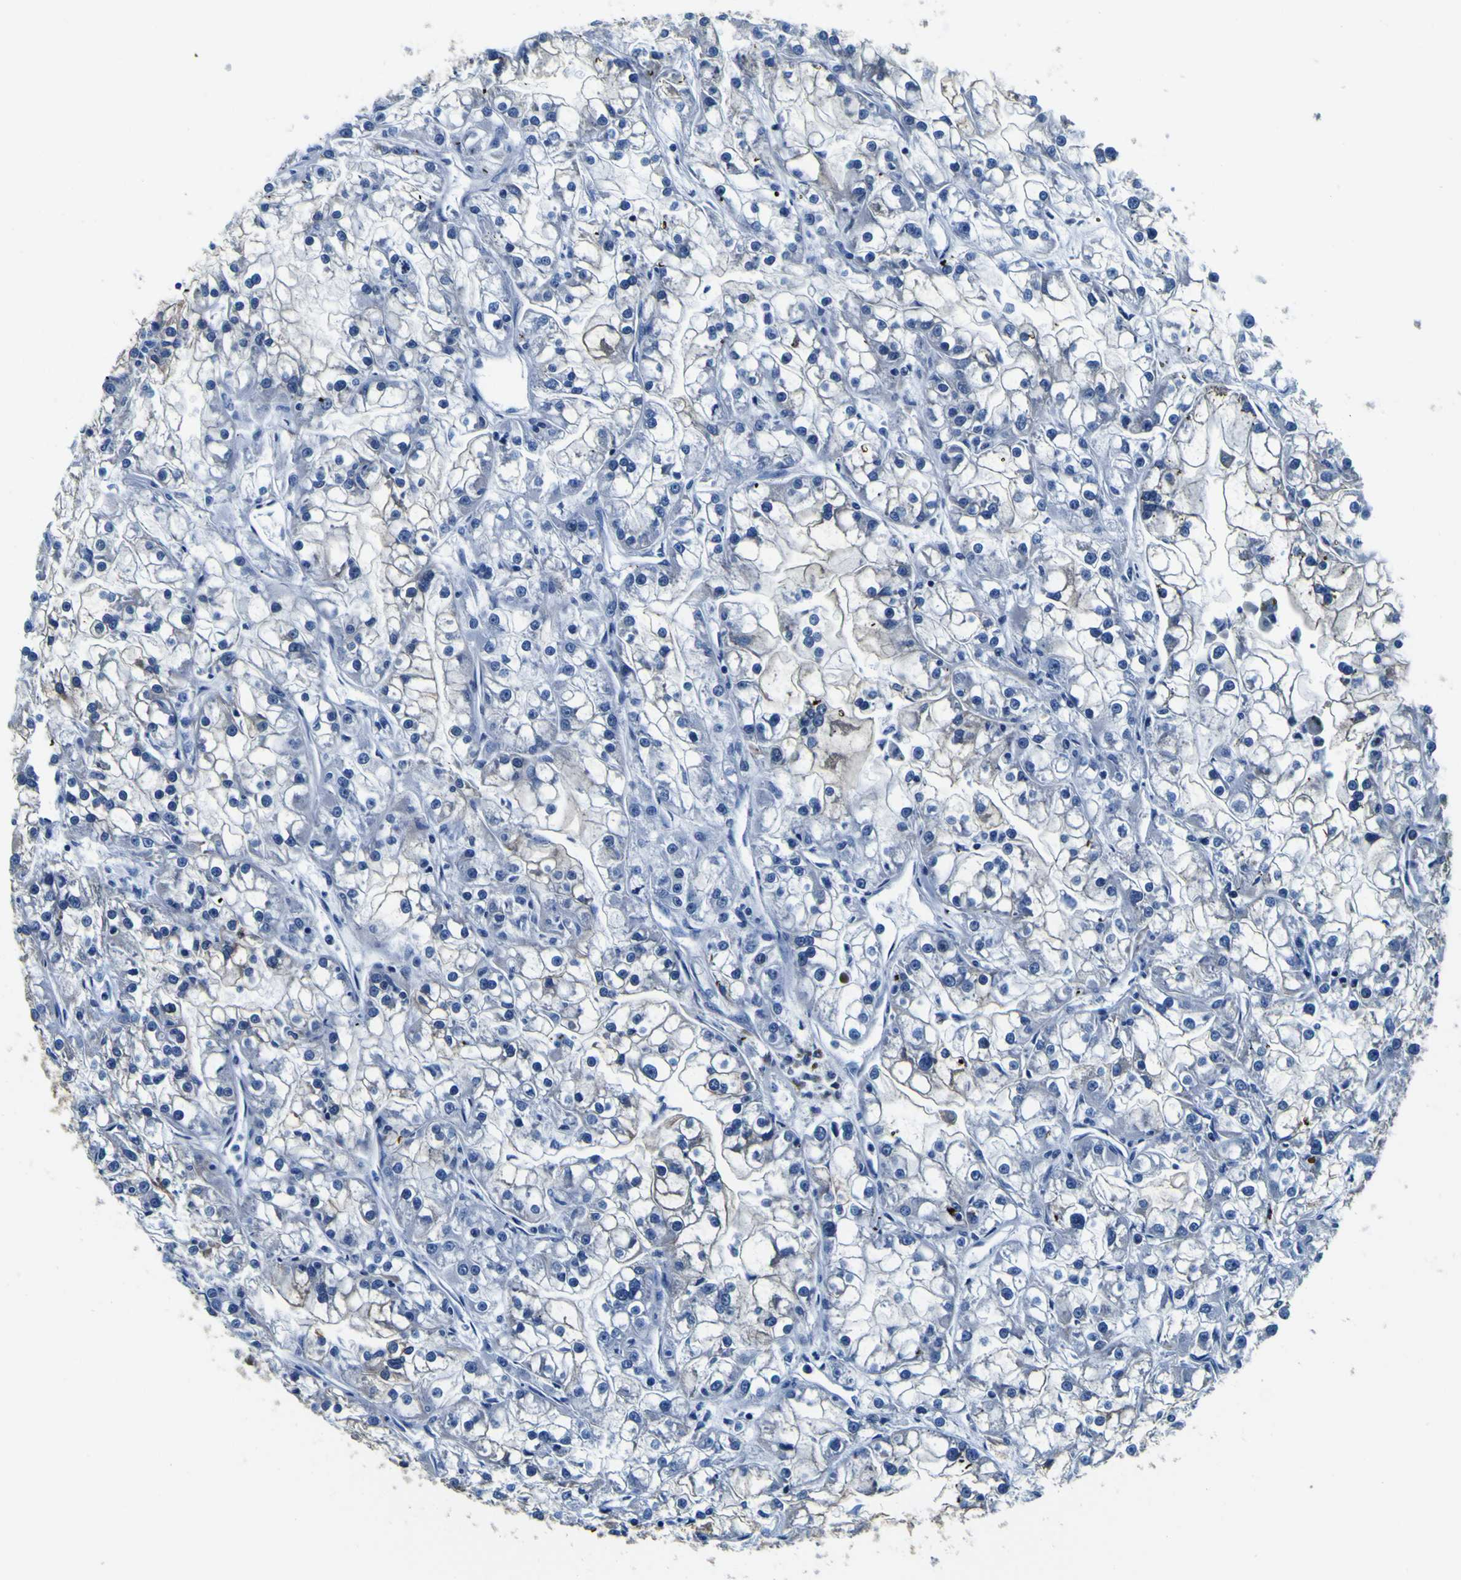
{"staining": {"intensity": "negative", "quantity": "none", "location": "none"}, "tissue": "renal cancer", "cell_type": "Tumor cells", "image_type": "cancer", "snomed": [{"axis": "morphology", "description": "Adenocarcinoma, NOS"}, {"axis": "topography", "description": "Kidney"}], "caption": "Image shows no protein expression in tumor cells of renal cancer tissue.", "gene": "TUBA1B", "patient": {"sex": "female", "age": 52}}